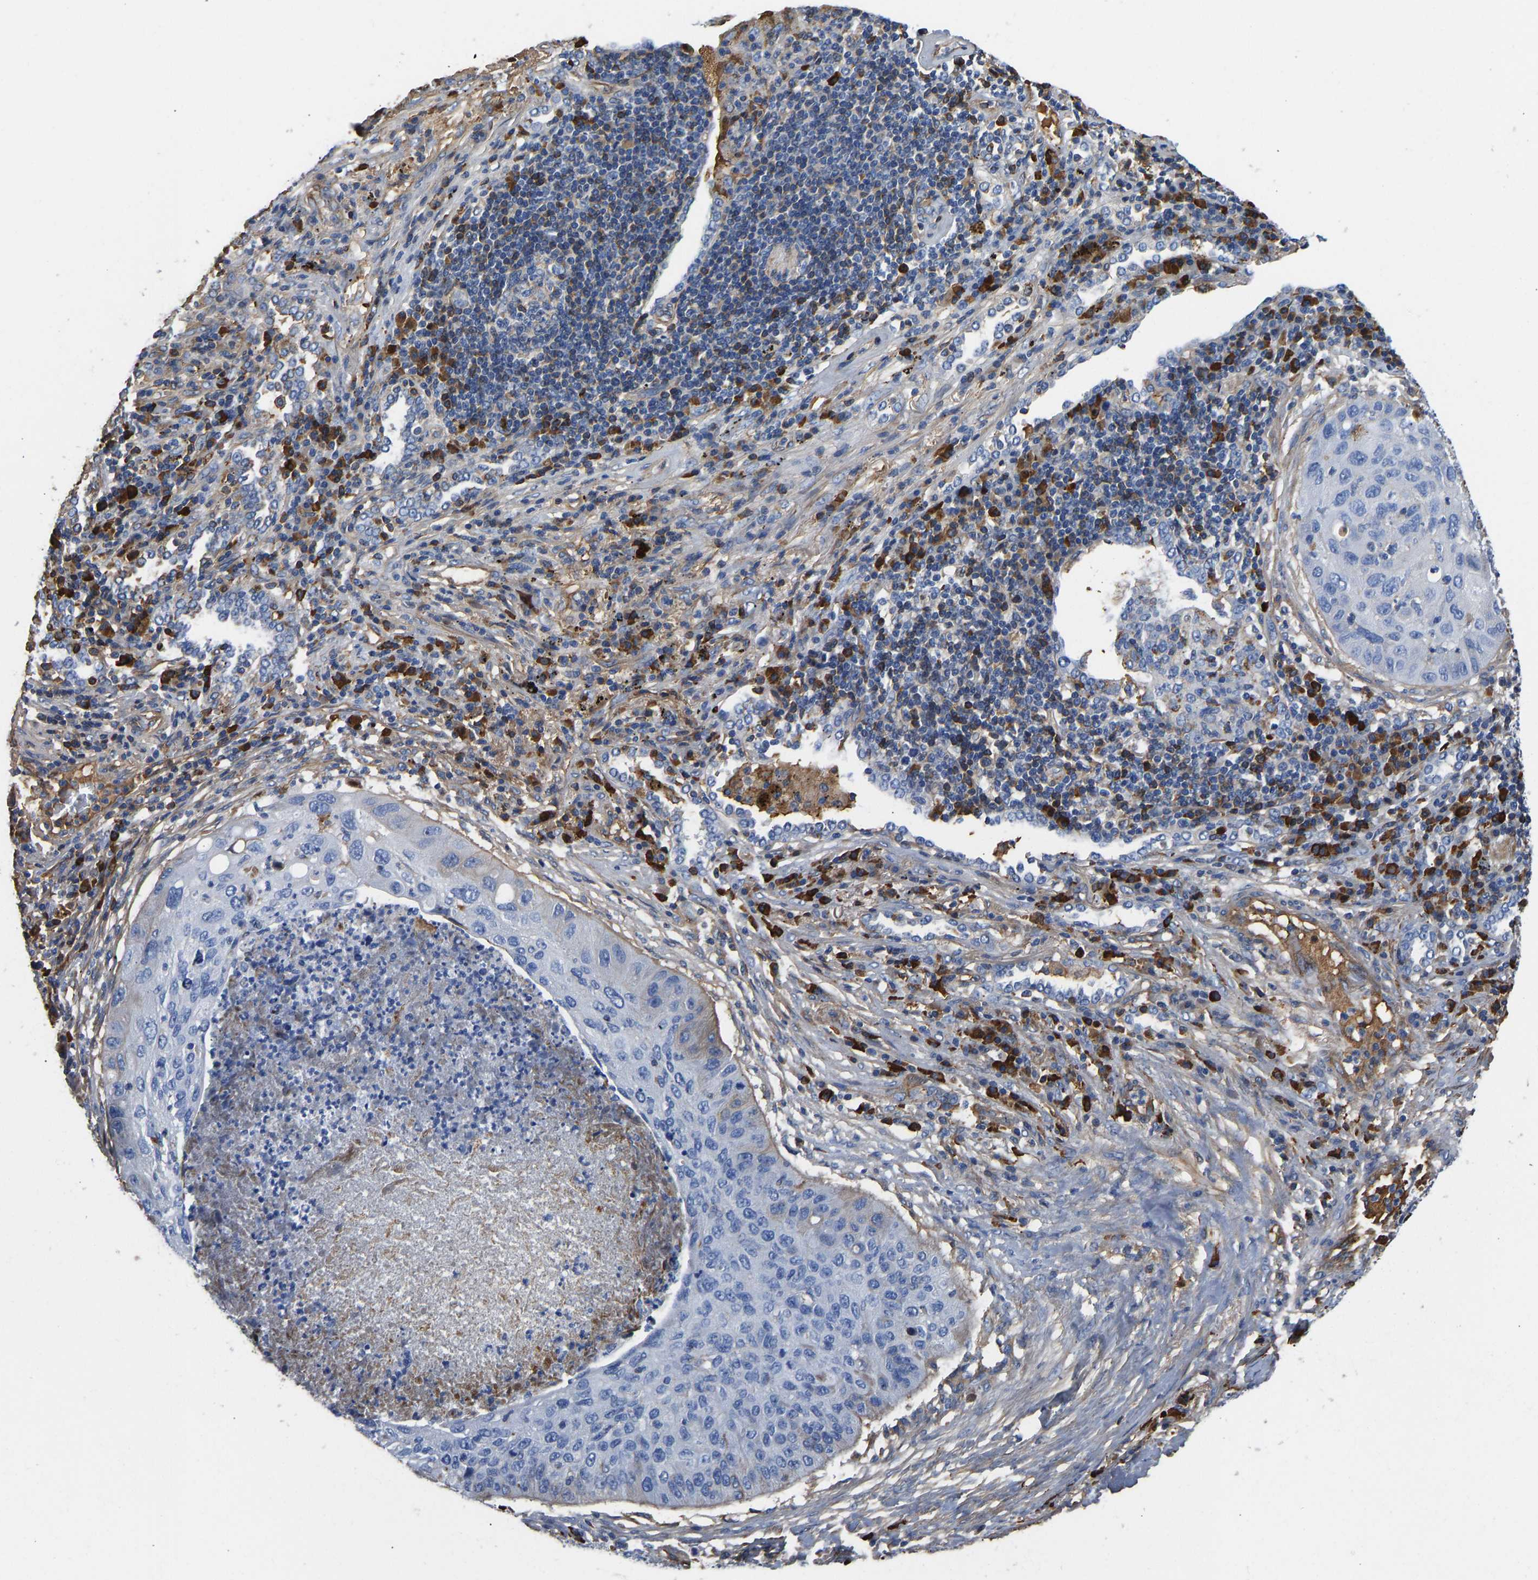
{"staining": {"intensity": "negative", "quantity": "none", "location": "none"}, "tissue": "lung cancer", "cell_type": "Tumor cells", "image_type": "cancer", "snomed": [{"axis": "morphology", "description": "Squamous cell carcinoma, NOS"}, {"axis": "topography", "description": "Lung"}], "caption": "The micrograph displays no significant expression in tumor cells of lung cancer (squamous cell carcinoma).", "gene": "HSPG2", "patient": {"sex": "female", "age": 63}}